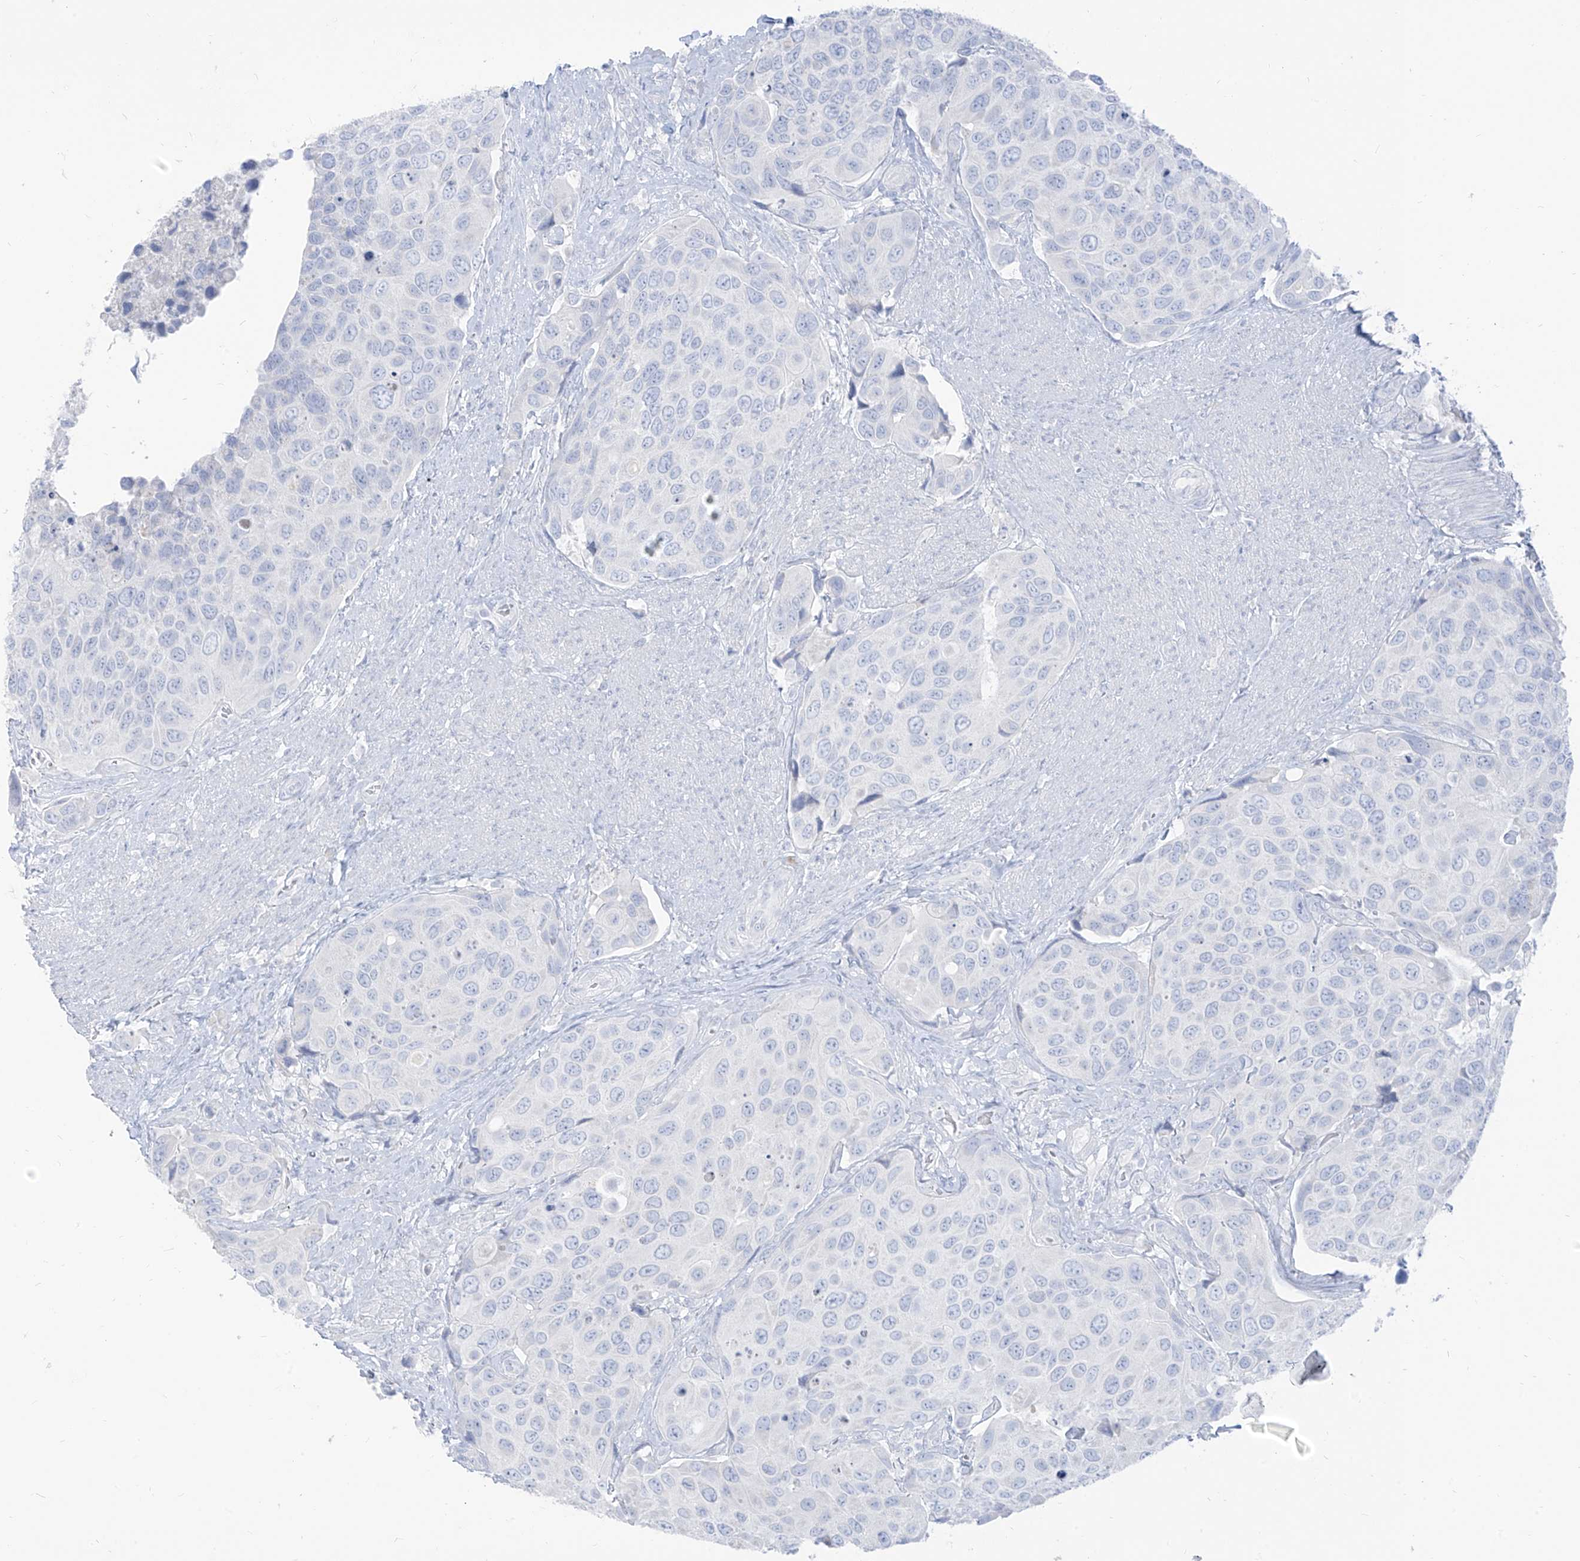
{"staining": {"intensity": "negative", "quantity": "none", "location": "none"}, "tissue": "urothelial cancer", "cell_type": "Tumor cells", "image_type": "cancer", "snomed": [{"axis": "morphology", "description": "Urothelial carcinoma, High grade"}, {"axis": "topography", "description": "Urinary bladder"}], "caption": "Human urothelial carcinoma (high-grade) stained for a protein using immunohistochemistry (IHC) displays no positivity in tumor cells.", "gene": "ARHGEF40", "patient": {"sex": "male", "age": 74}}